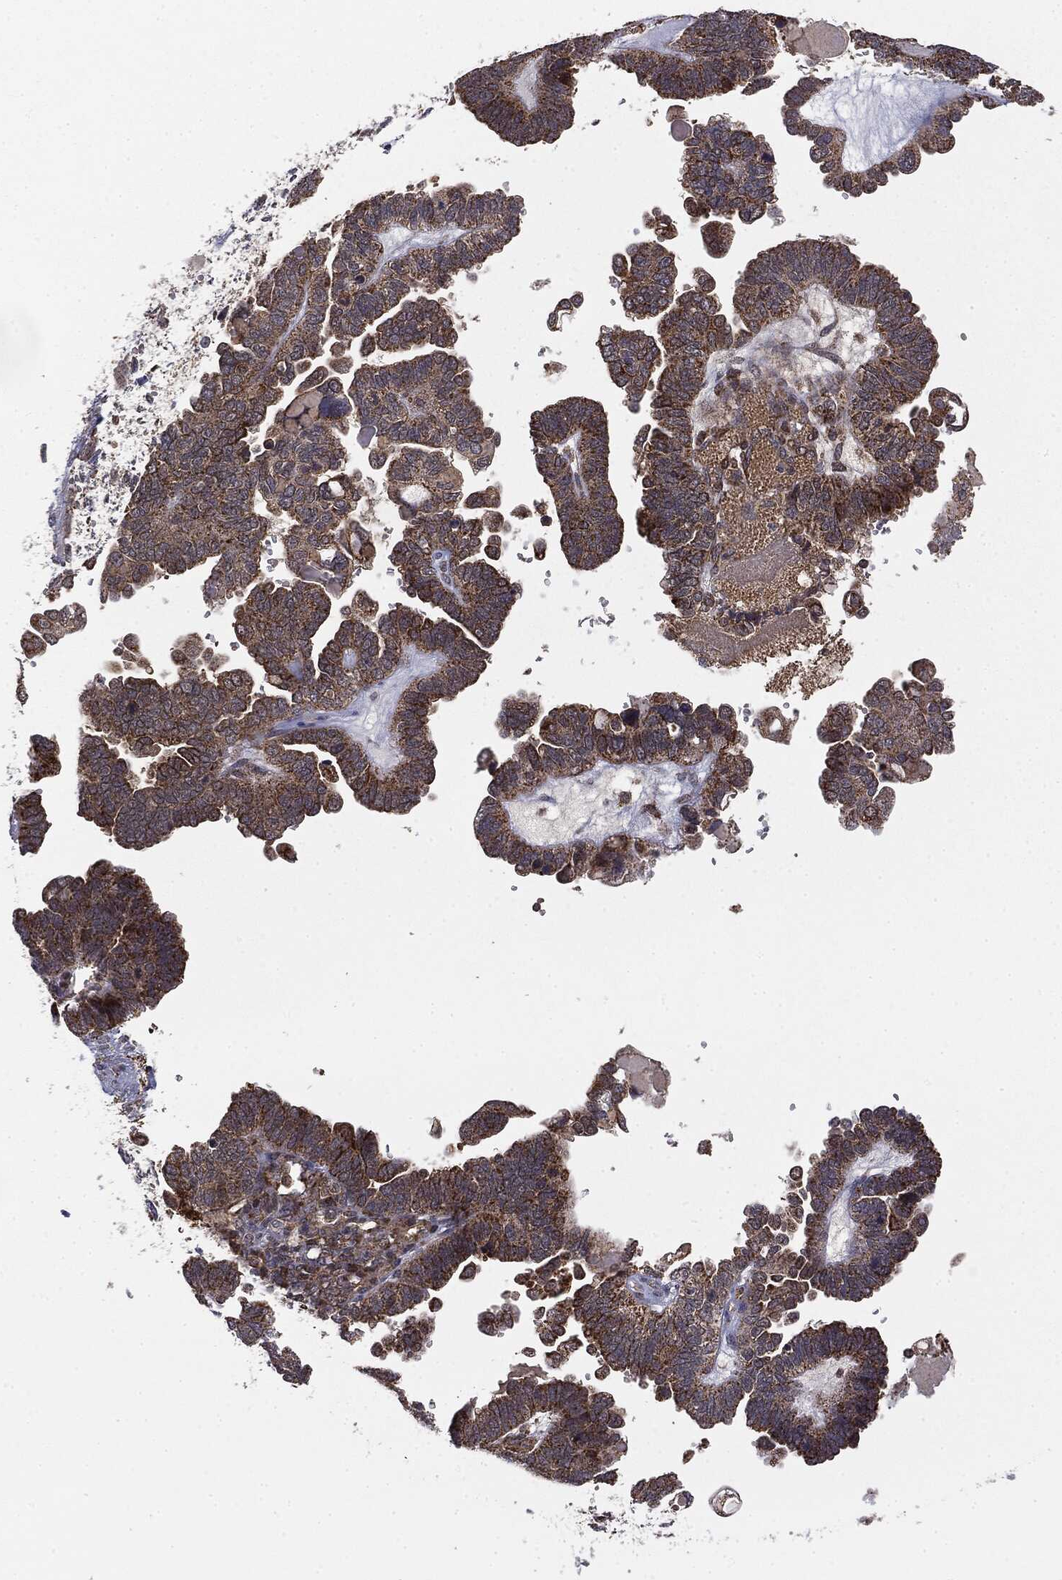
{"staining": {"intensity": "moderate", "quantity": ">75%", "location": "cytoplasmic/membranous"}, "tissue": "ovarian cancer", "cell_type": "Tumor cells", "image_type": "cancer", "snomed": [{"axis": "morphology", "description": "Cystadenocarcinoma, serous, NOS"}, {"axis": "topography", "description": "Ovary"}], "caption": "Serous cystadenocarcinoma (ovarian) tissue demonstrates moderate cytoplasmic/membranous expression in approximately >75% of tumor cells, visualized by immunohistochemistry.", "gene": "MTOR", "patient": {"sex": "female", "age": 51}}